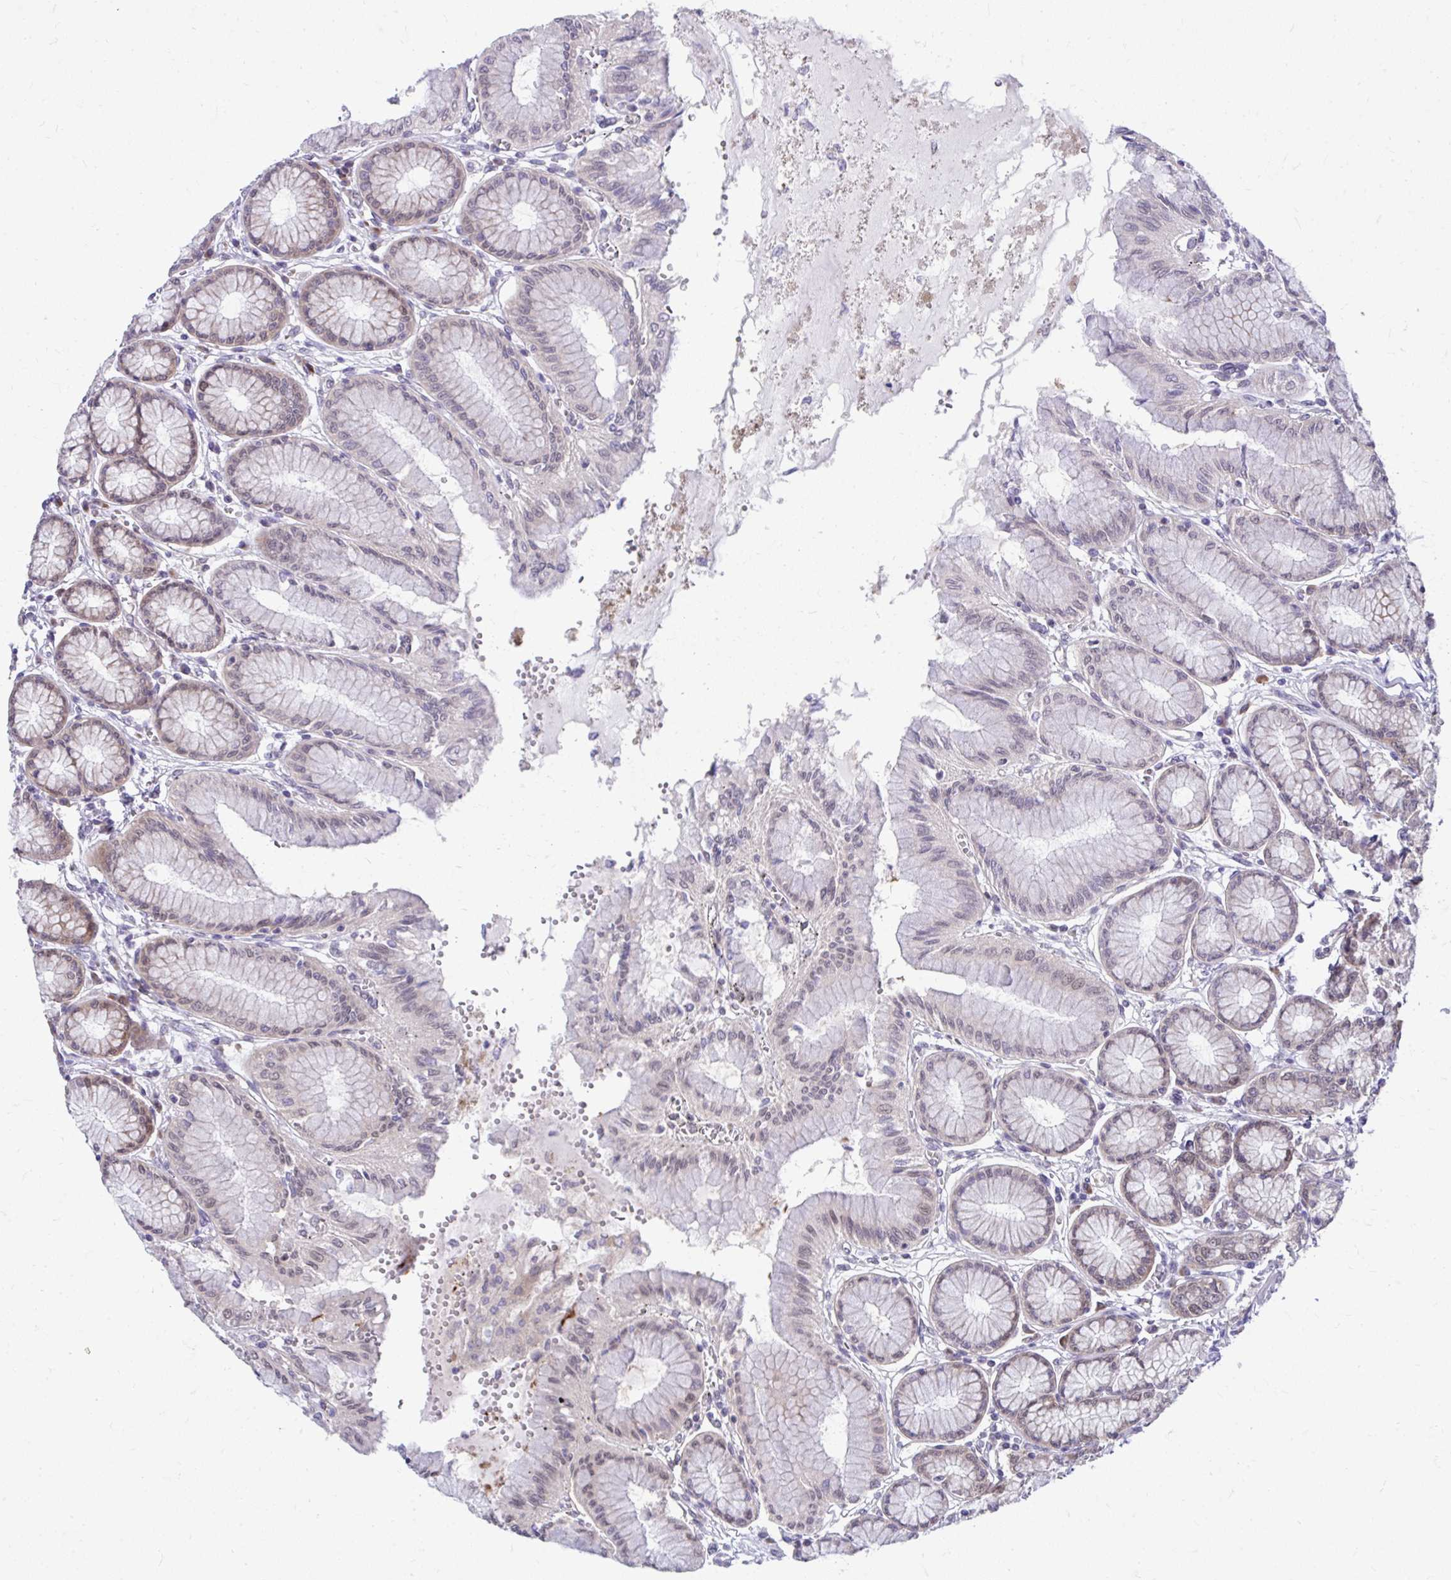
{"staining": {"intensity": "moderate", "quantity": "25%-75%", "location": "cytoplasmic/membranous"}, "tissue": "stomach", "cell_type": "Glandular cells", "image_type": "normal", "snomed": [{"axis": "morphology", "description": "Normal tissue, NOS"}, {"axis": "topography", "description": "Stomach"}, {"axis": "topography", "description": "Stomach, lower"}], "caption": "Normal stomach demonstrates moderate cytoplasmic/membranous expression in approximately 25%-75% of glandular cells (DAB (3,3'-diaminobenzidine) IHC, brown staining for protein, blue staining for nuclei)..", "gene": "SELENON", "patient": {"sex": "male", "age": 76}}